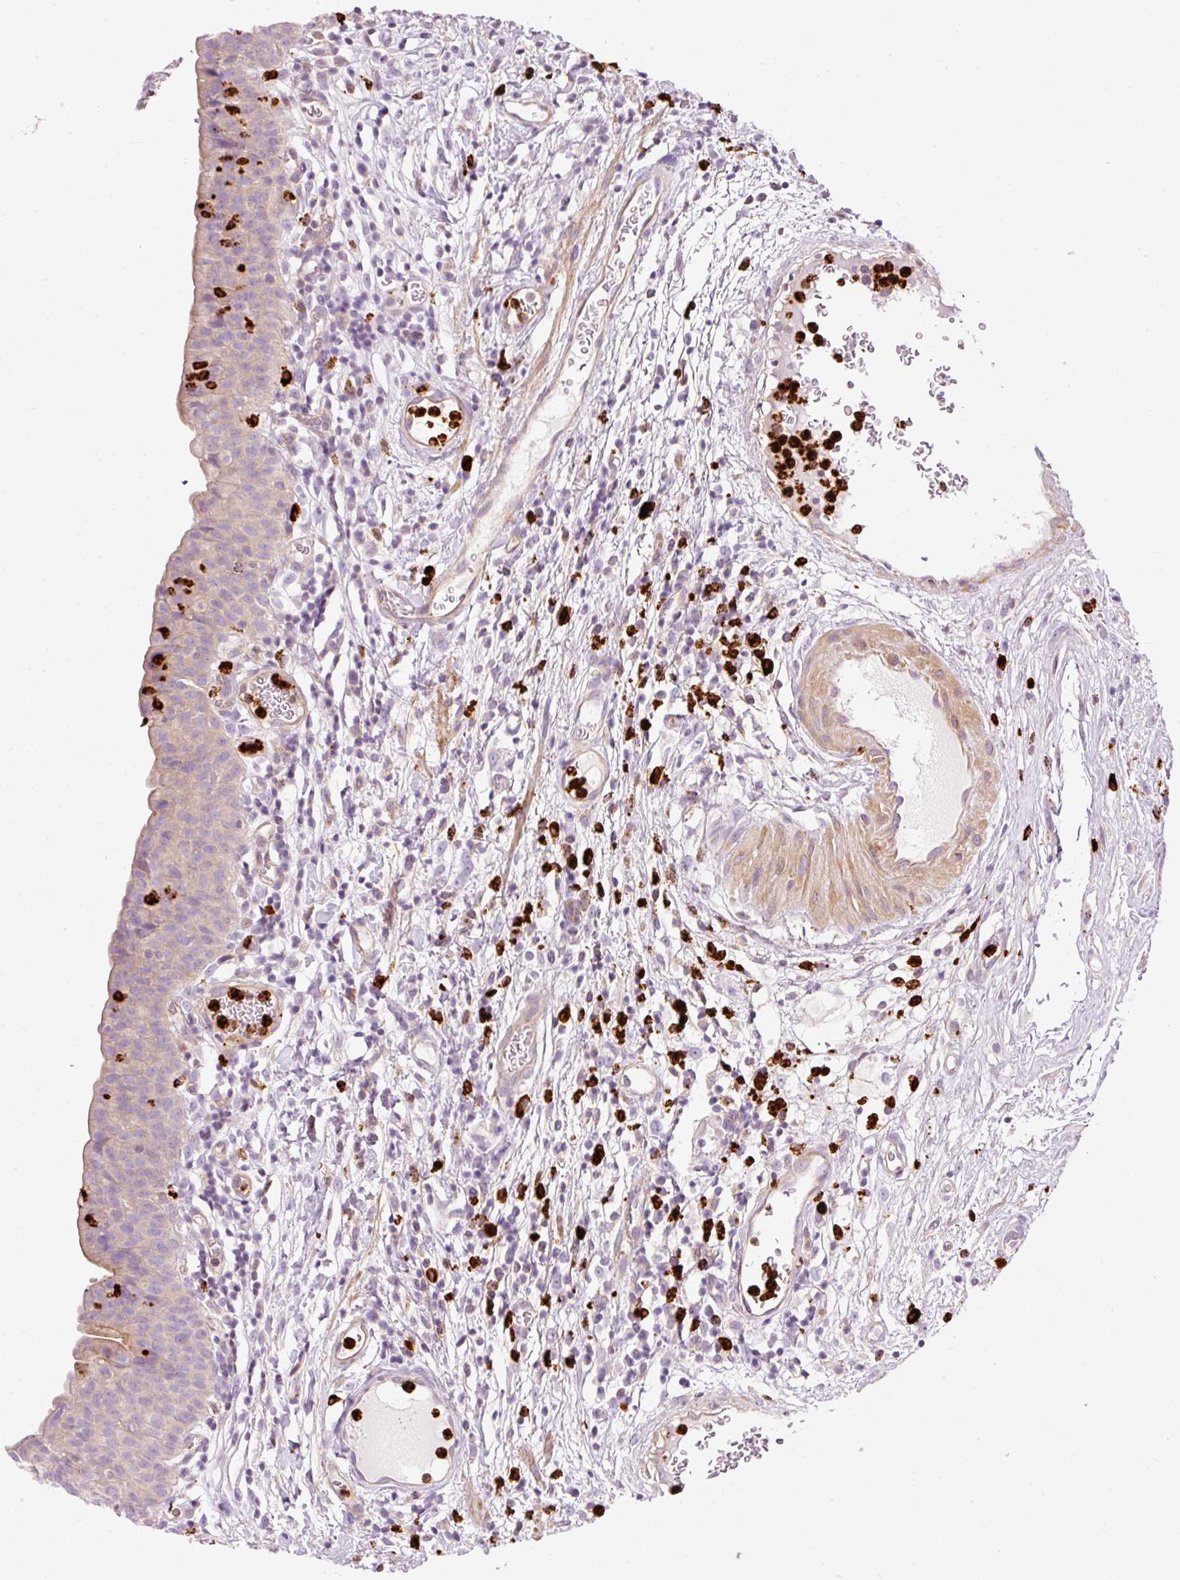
{"staining": {"intensity": "negative", "quantity": "none", "location": "none"}, "tissue": "urinary bladder", "cell_type": "Urothelial cells", "image_type": "normal", "snomed": [{"axis": "morphology", "description": "Normal tissue, NOS"}, {"axis": "morphology", "description": "Inflammation, NOS"}, {"axis": "topography", "description": "Urinary bladder"}], "caption": "Immunohistochemistry of unremarkable urinary bladder demonstrates no expression in urothelial cells.", "gene": "MAP3K3", "patient": {"sex": "male", "age": 57}}